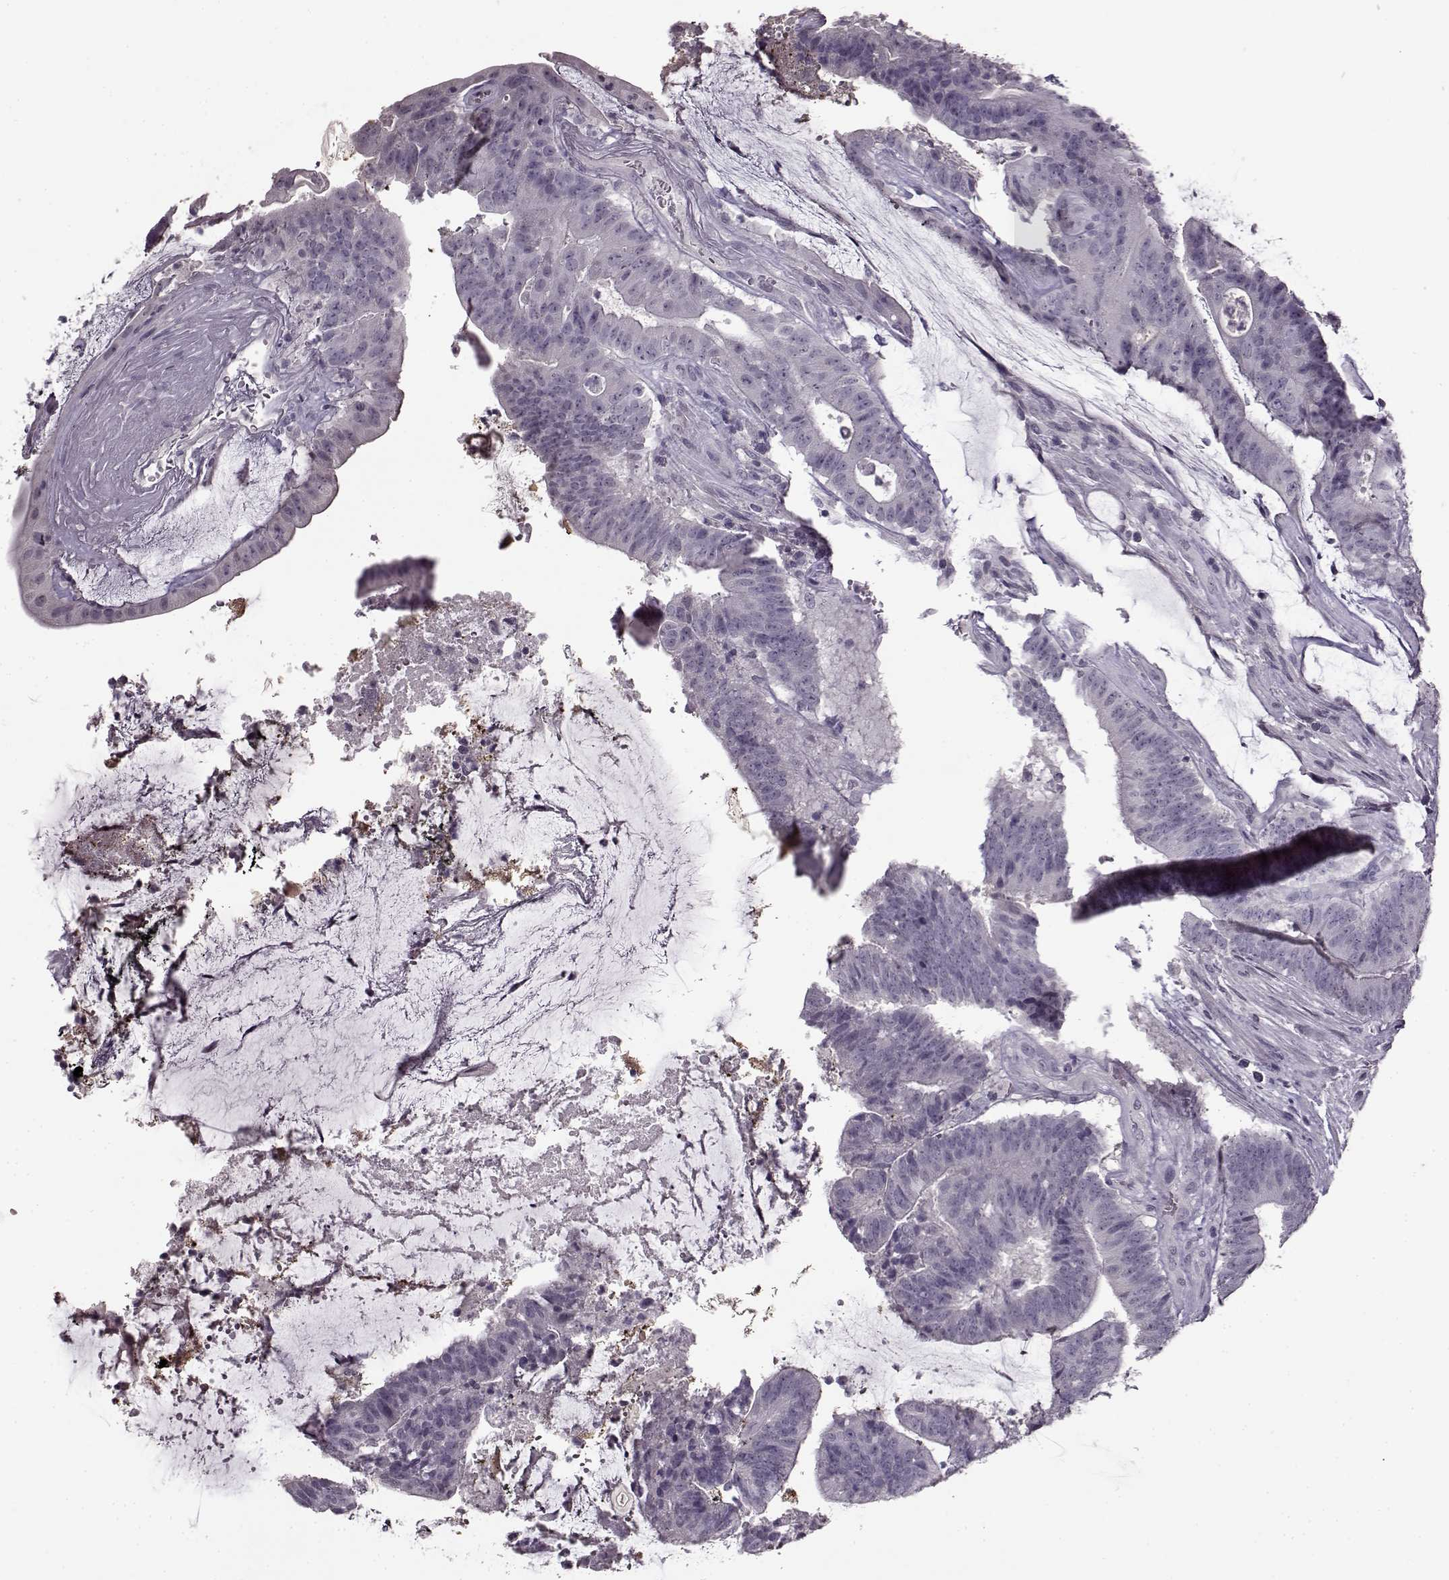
{"staining": {"intensity": "negative", "quantity": "none", "location": "none"}, "tissue": "colorectal cancer", "cell_type": "Tumor cells", "image_type": "cancer", "snomed": [{"axis": "morphology", "description": "Adenocarcinoma, NOS"}, {"axis": "topography", "description": "Colon"}], "caption": "Adenocarcinoma (colorectal) was stained to show a protein in brown. There is no significant positivity in tumor cells. (DAB immunohistochemistry (IHC) with hematoxylin counter stain).", "gene": "FSHB", "patient": {"sex": "female", "age": 43}}